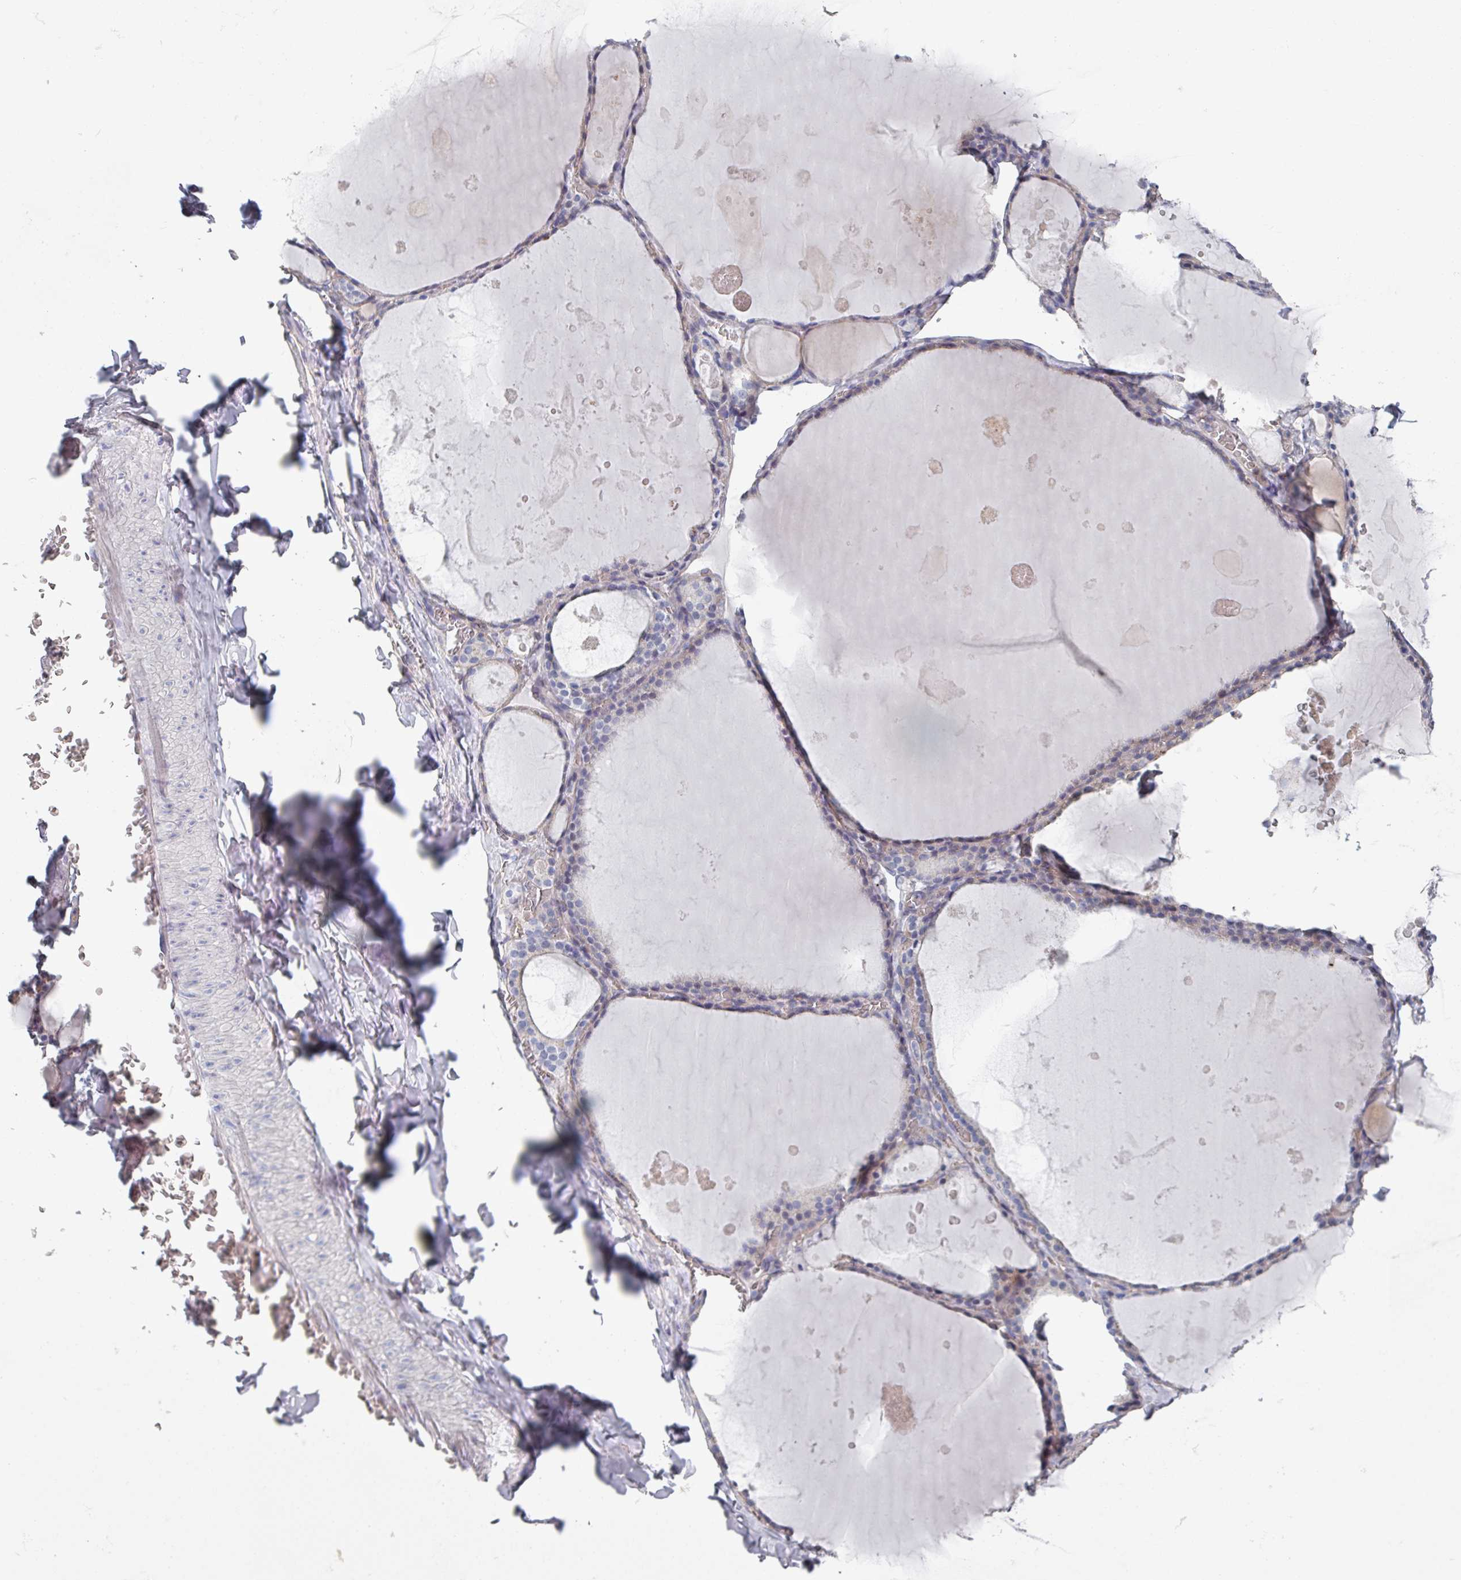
{"staining": {"intensity": "negative", "quantity": "none", "location": "none"}, "tissue": "thyroid gland", "cell_type": "Glandular cells", "image_type": "normal", "snomed": [{"axis": "morphology", "description": "Normal tissue, NOS"}, {"axis": "topography", "description": "Thyroid gland"}], "caption": "This is a photomicrograph of immunohistochemistry staining of benign thyroid gland, which shows no expression in glandular cells.", "gene": "EFL1", "patient": {"sex": "male", "age": 56}}